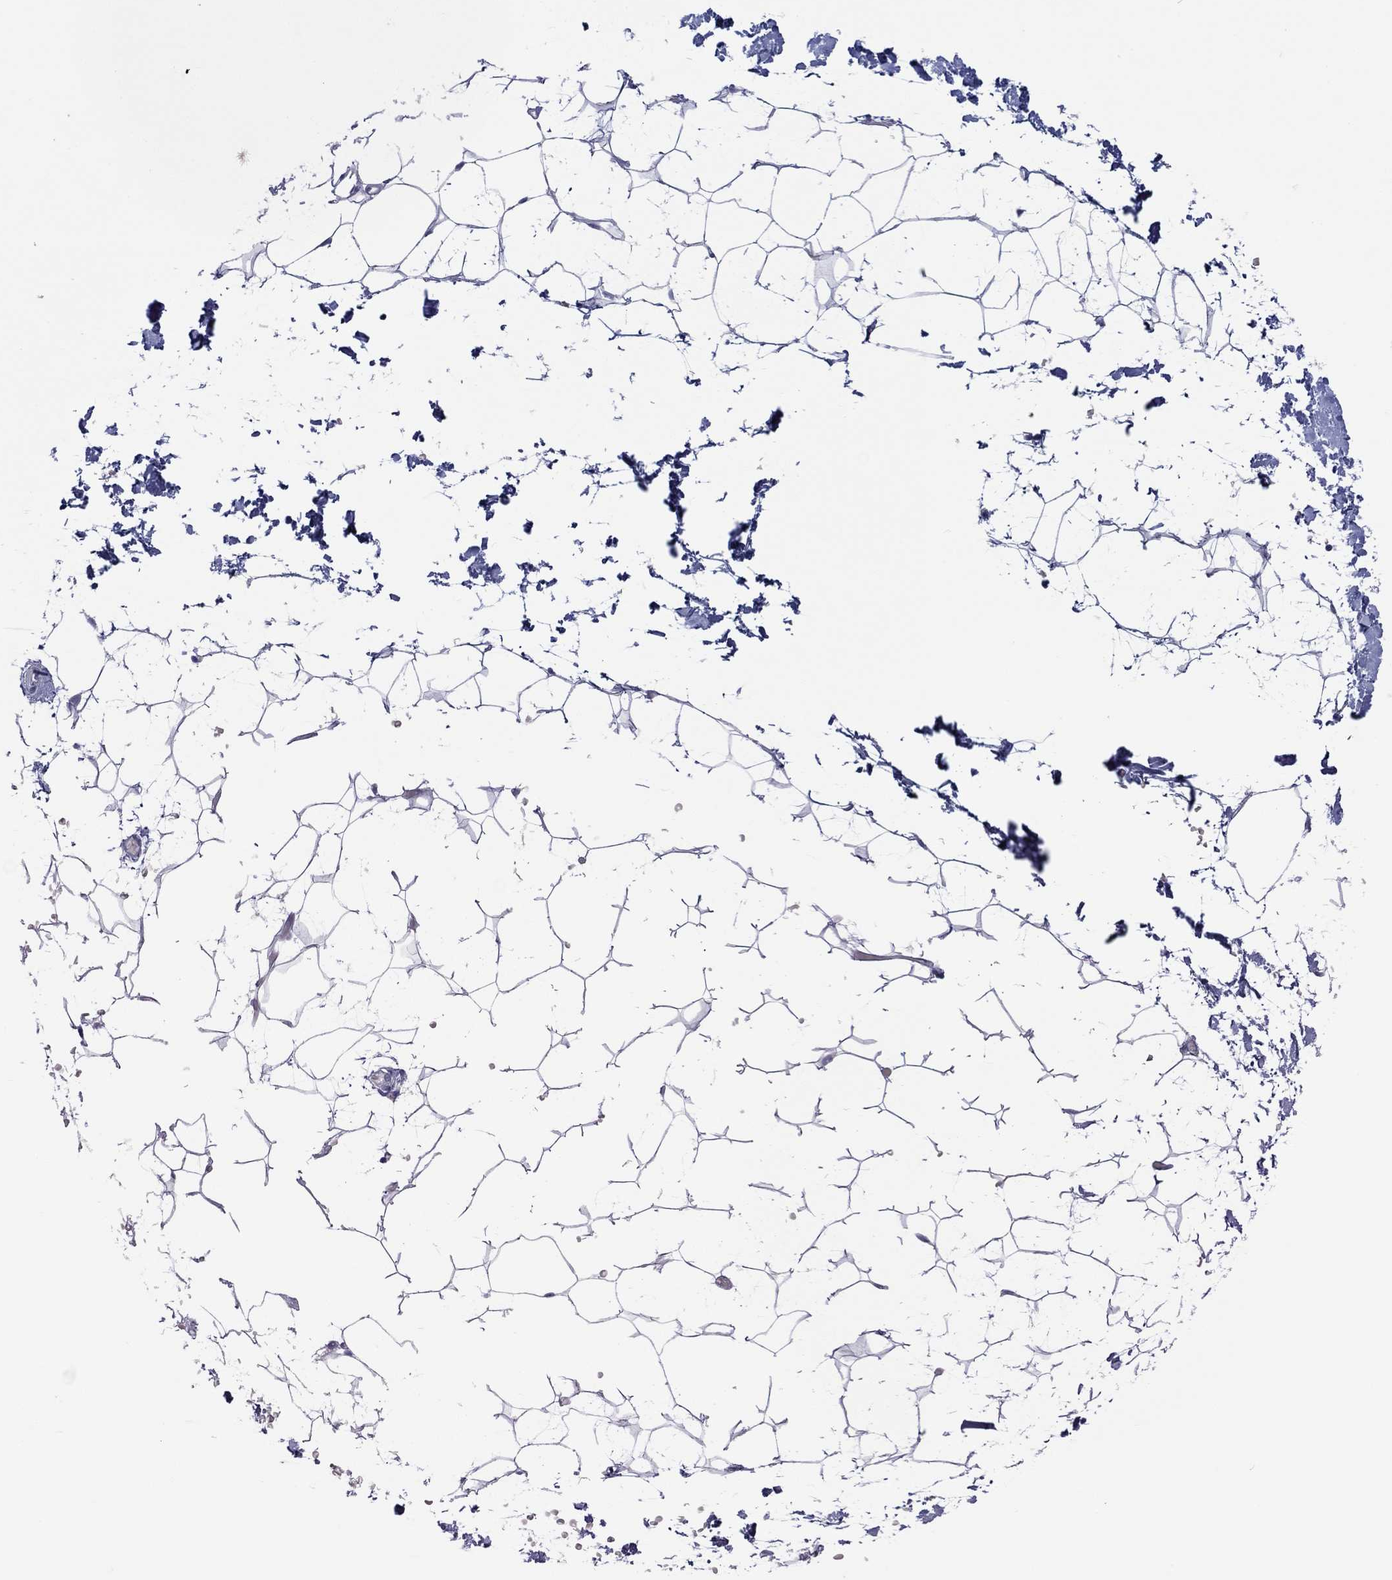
{"staining": {"intensity": "negative", "quantity": "none", "location": "none"}, "tissue": "adipose tissue", "cell_type": "Adipocytes", "image_type": "normal", "snomed": [{"axis": "morphology", "description": "Normal tissue, NOS"}, {"axis": "topography", "description": "Skin"}, {"axis": "topography", "description": "Peripheral nerve tissue"}], "caption": "Immunohistochemical staining of normal adipose tissue exhibits no significant staining in adipocytes.", "gene": "MAGEB6", "patient": {"sex": "female", "age": 56}}